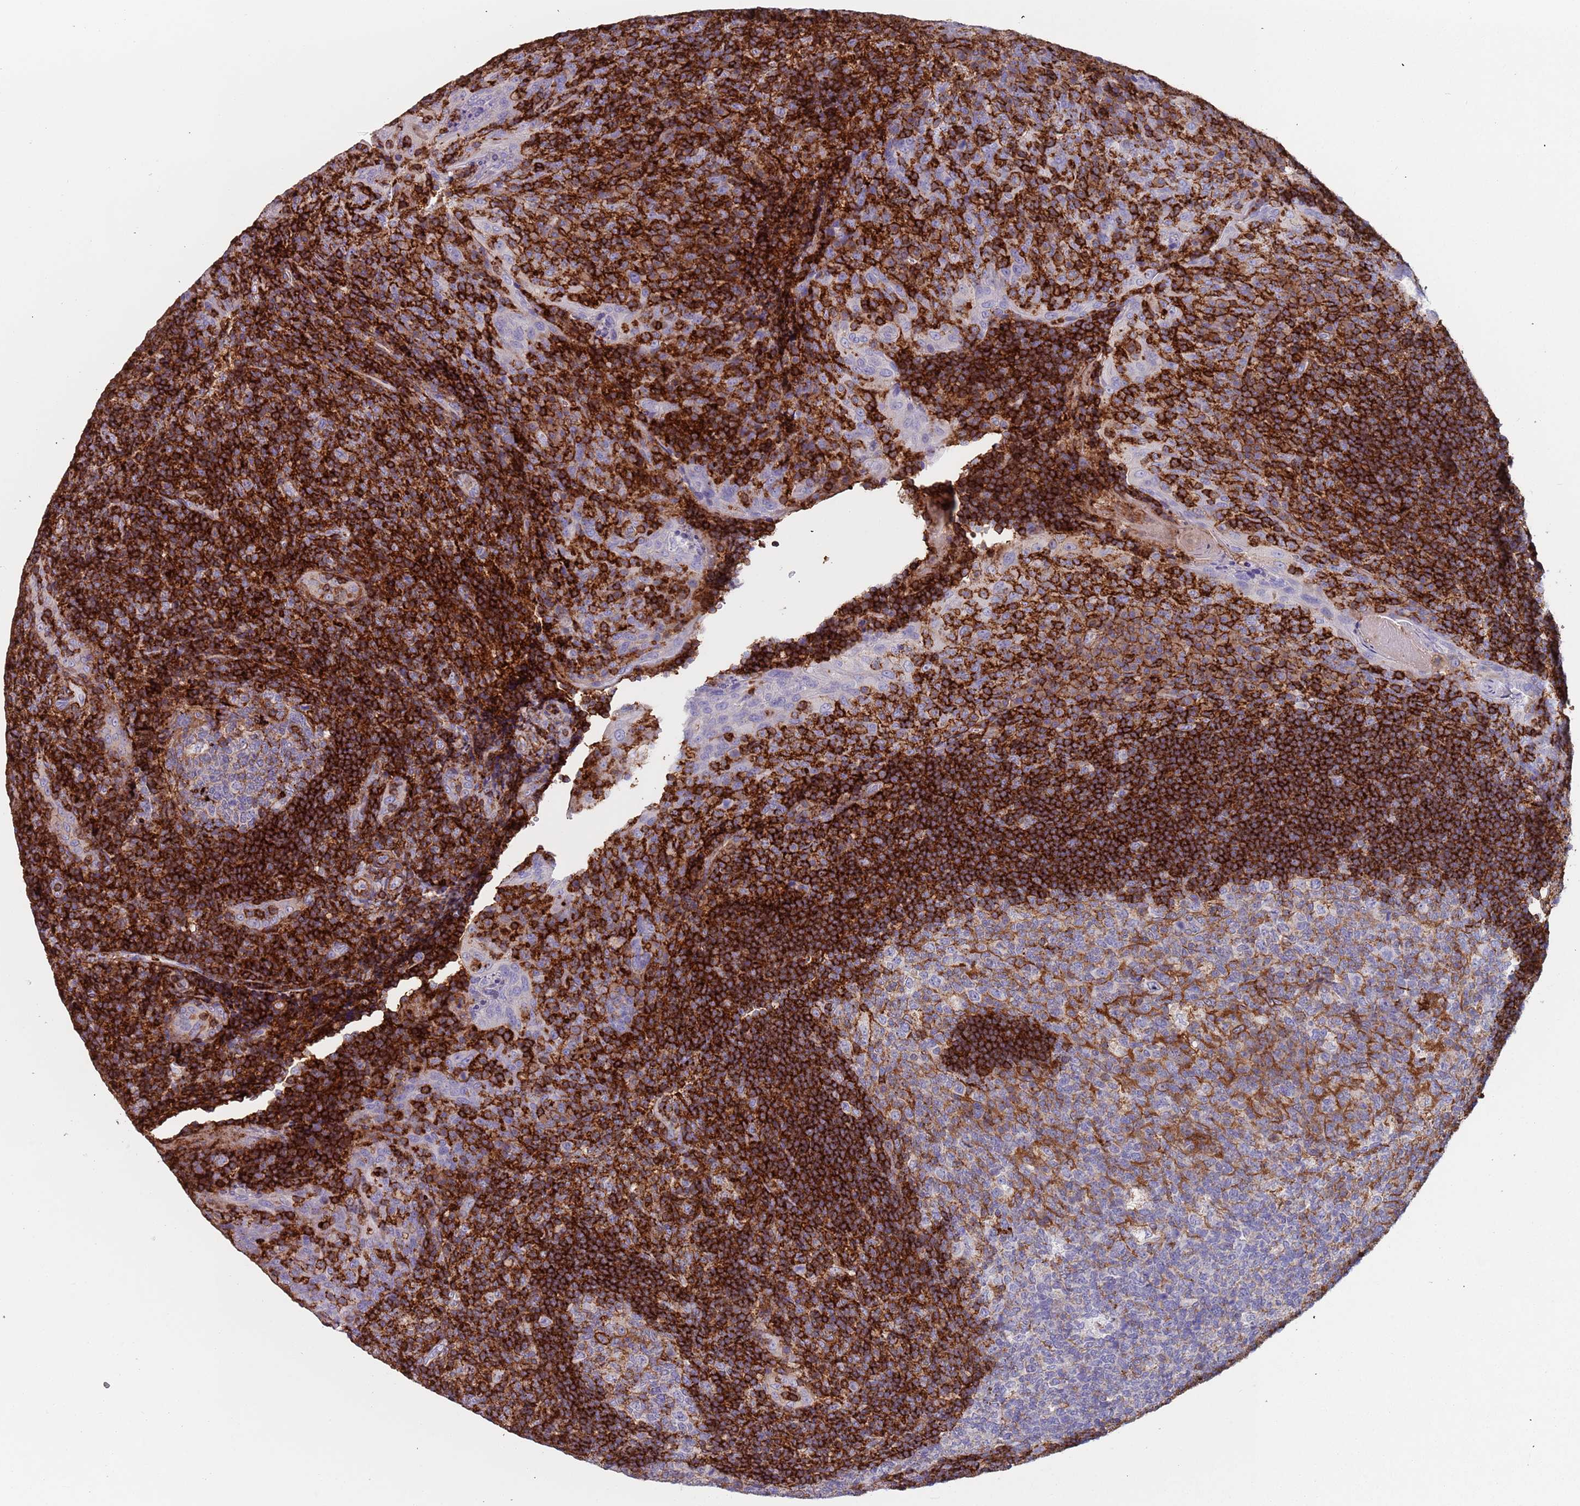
{"staining": {"intensity": "strong", "quantity": "<25%", "location": "cytoplasmic/membranous"}, "tissue": "tonsil", "cell_type": "Germinal center cells", "image_type": "normal", "snomed": [{"axis": "morphology", "description": "Normal tissue, NOS"}, {"axis": "topography", "description": "Tonsil"}], "caption": "A high-resolution histopathology image shows immunohistochemistry staining of benign tonsil, which reveals strong cytoplasmic/membranous positivity in approximately <25% of germinal center cells. (brown staining indicates protein expression, while blue staining denotes nuclei).", "gene": "RNF144A", "patient": {"sex": "male", "age": 17}}